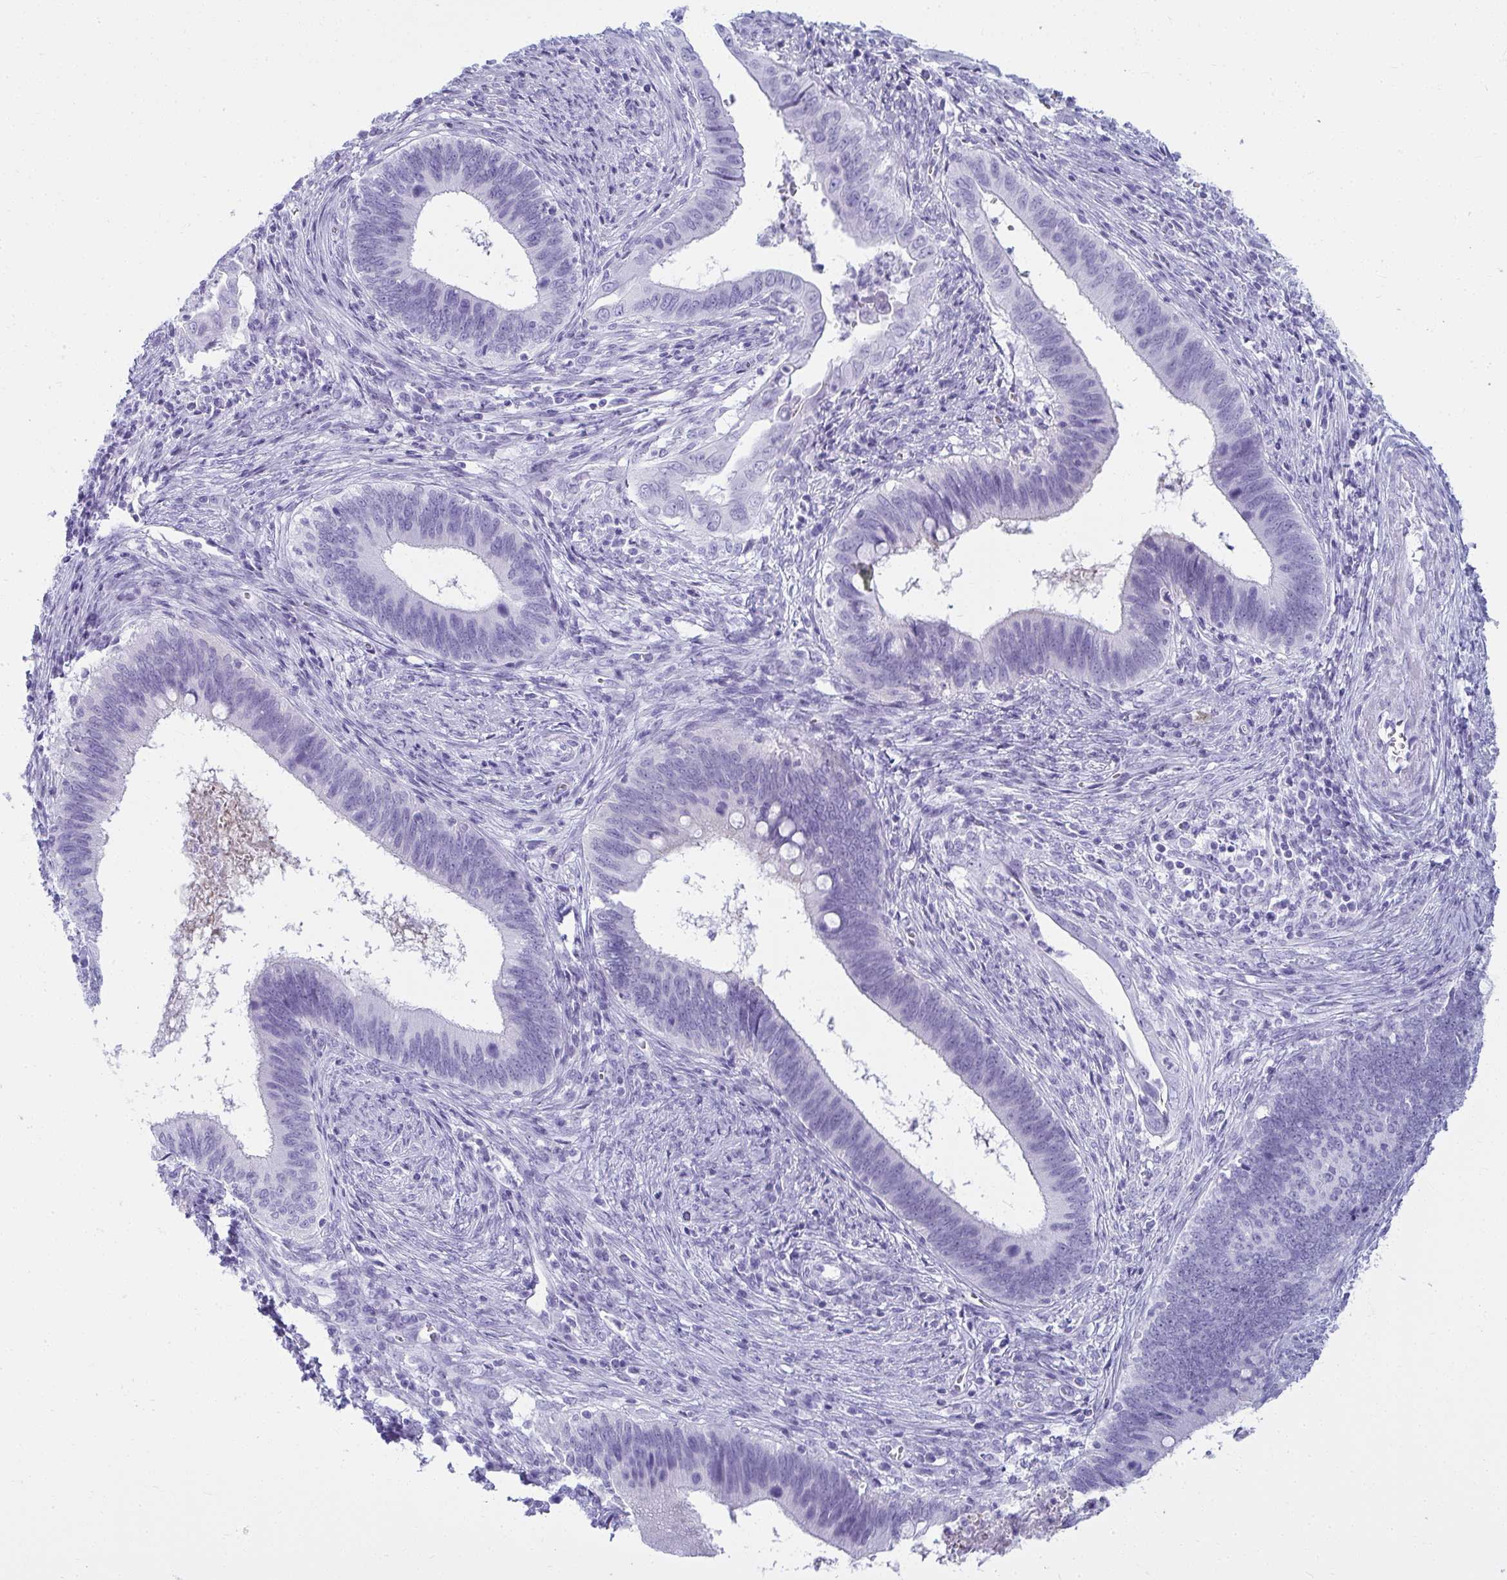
{"staining": {"intensity": "negative", "quantity": "none", "location": "none"}, "tissue": "cervical cancer", "cell_type": "Tumor cells", "image_type": "cancer", "snomed": [{"axis": "morphology", "description": "Adenocarcinoma, NOS"}, {"axis": "topography", "description": "Cervix"}], "caption": "Immunohistochemical staining of human cervical adenocarcinoma demonstrates no significant expression in tumor cells.", "gene": "CLGN", "patient": {"sex": "female", "age": 42}}